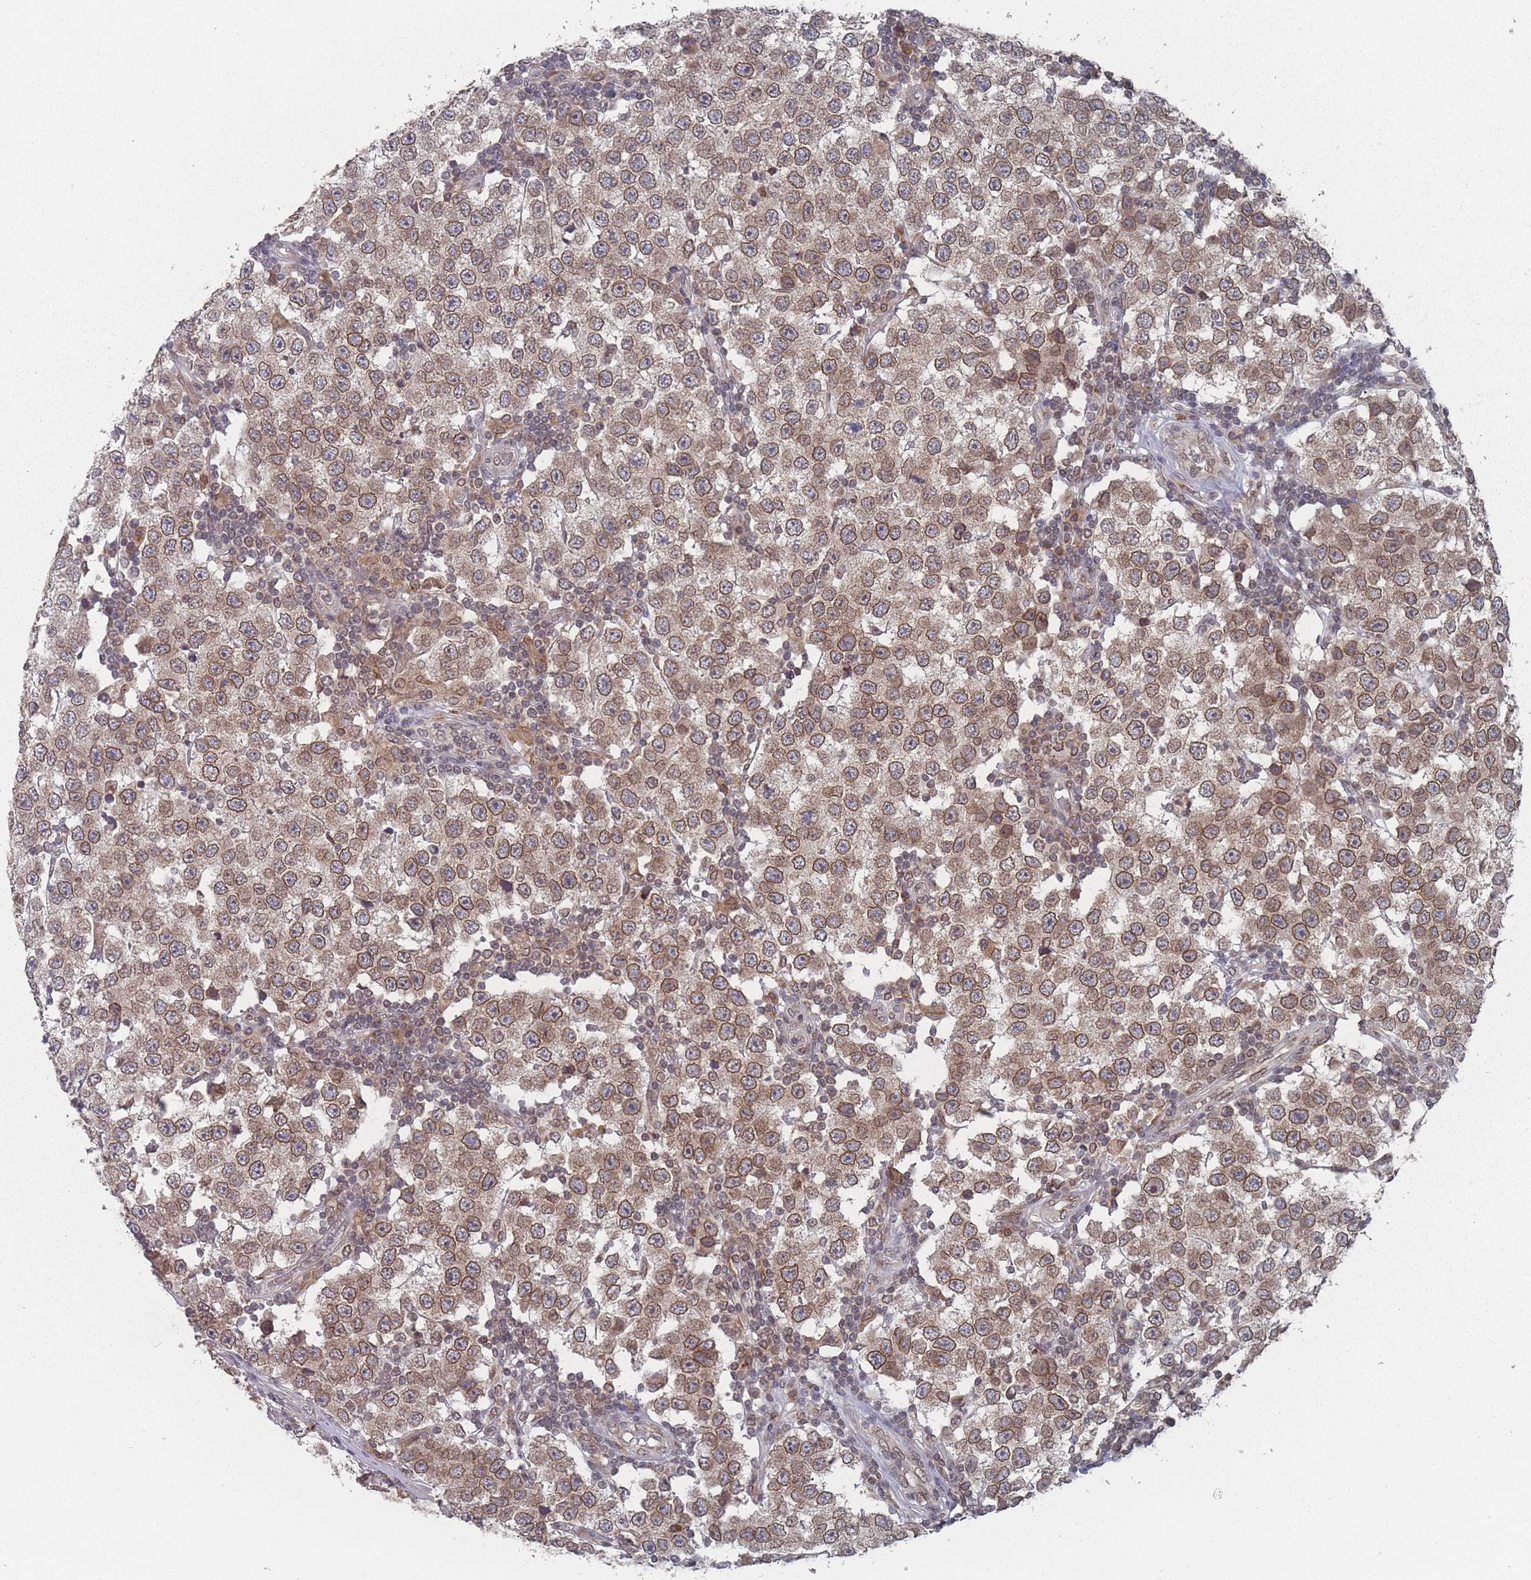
{"staining": {"intensity": "moderate", "quantity": ">75%", "location": "cytoplasmic/membranous,nuclear"}, "tissue": "testis cancer", "cell_type": "Tumor cells", "image_type": "cancer", "snomed": [{"axis": "morphology", "description": "Seminoma, NOS"}, {"axis": "topography", "description": "Testis"}], "caption": "IHC (DAB) staining of testis cancer demonstrates moderate cytoplasmic/membranous and nuclear protein positivity in about >75% of tumor cells.", "gene": "TBC1D25", "patient": {"sex": "male", "age": 34}}